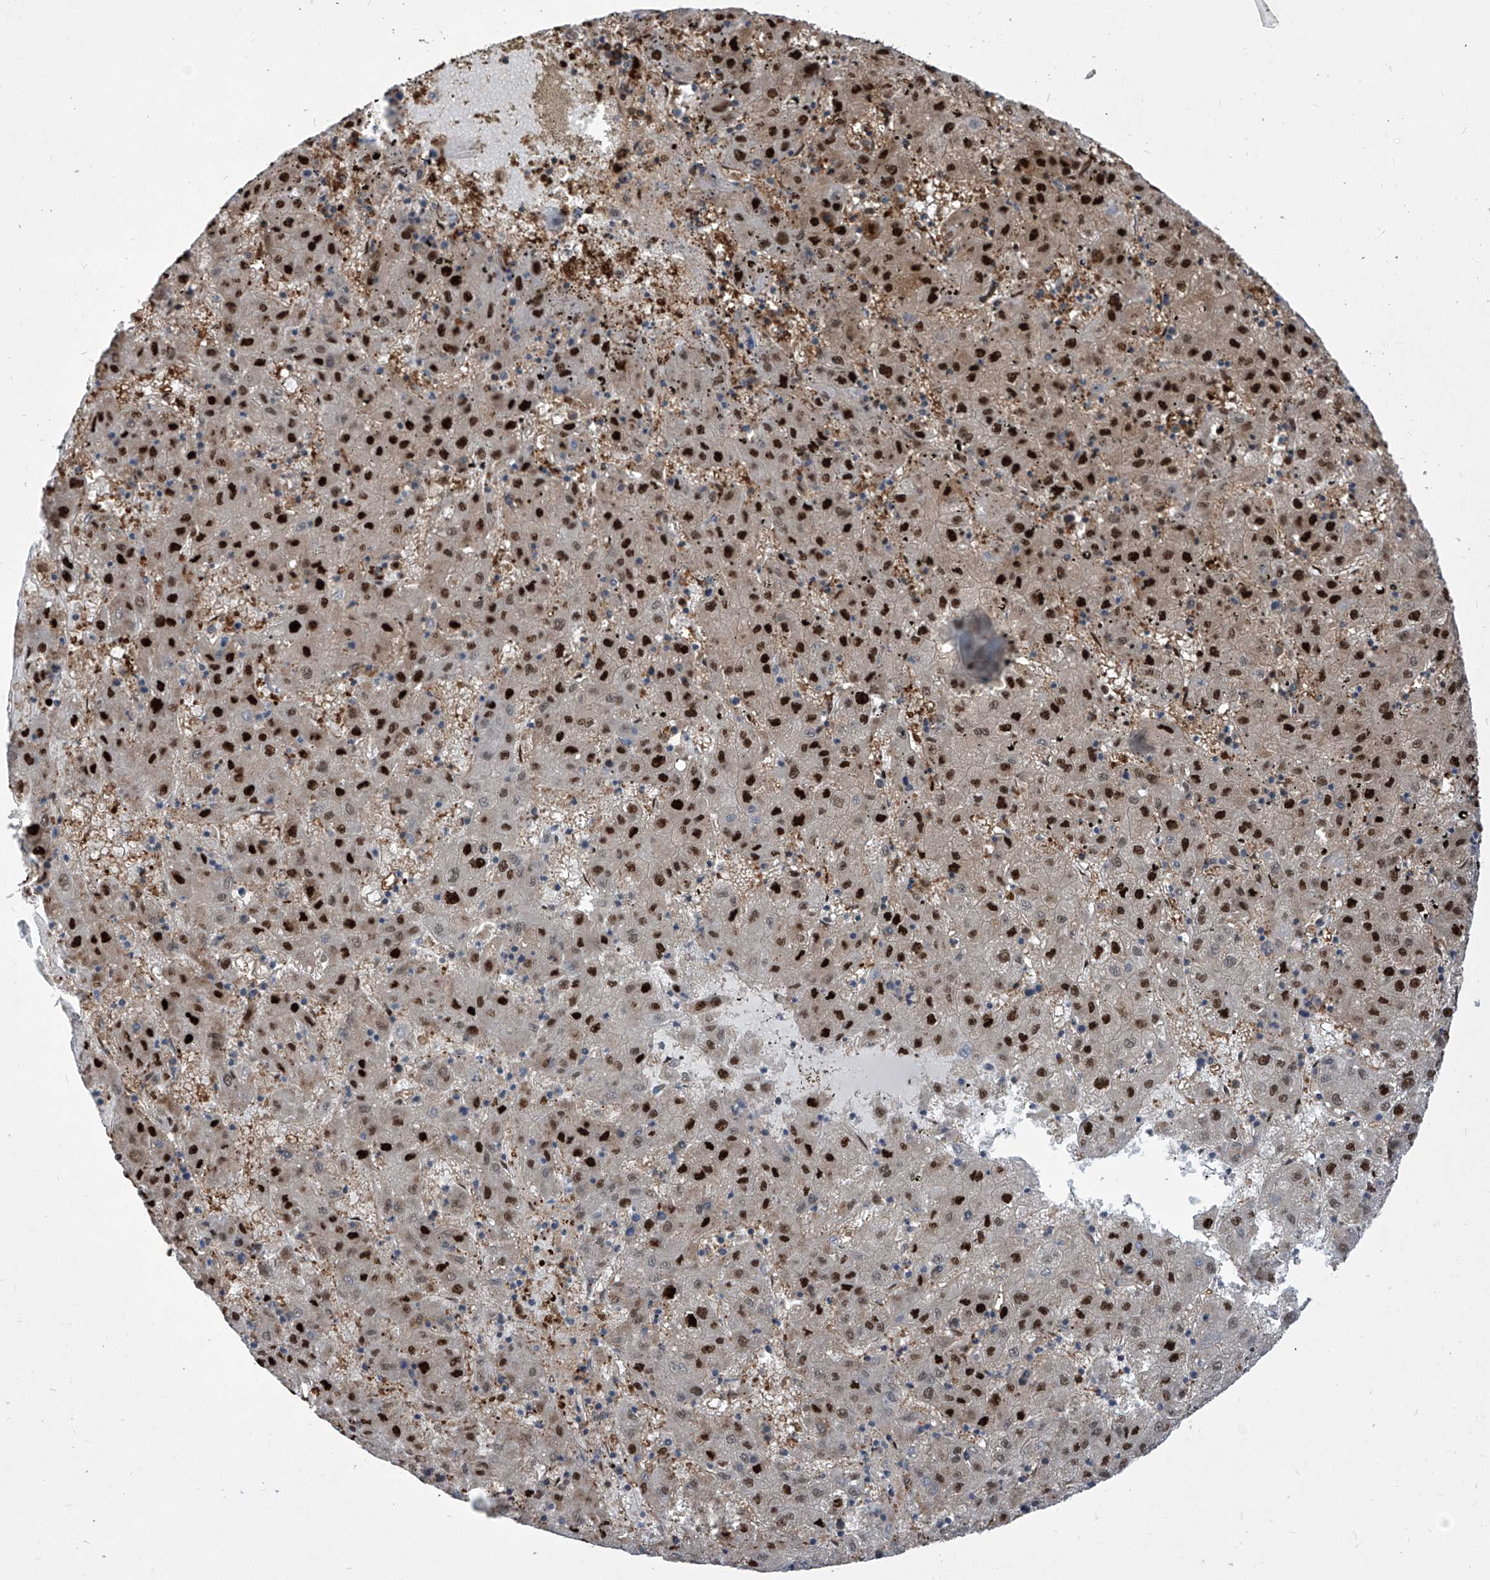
{"staining": {"intensity": "strong", "quantity": ">75%", "location": "nuclear"}, "tissue": "liver cancer", "cell_type": "Tumor cells", "image_type": "cancer", "snomed": [{"axis": "morphology", "description": "Carcinoma, Hepatocellular, NOS"}, {"axis": "topography", "description": "Liver"}], "caption": "Liver cancer stained for a protein (brown) displays strong nuclear positive positivity in about >75% of tumor cells.", "gene": "PSMB1", "patient": {"sex": "male", "age": 72}}